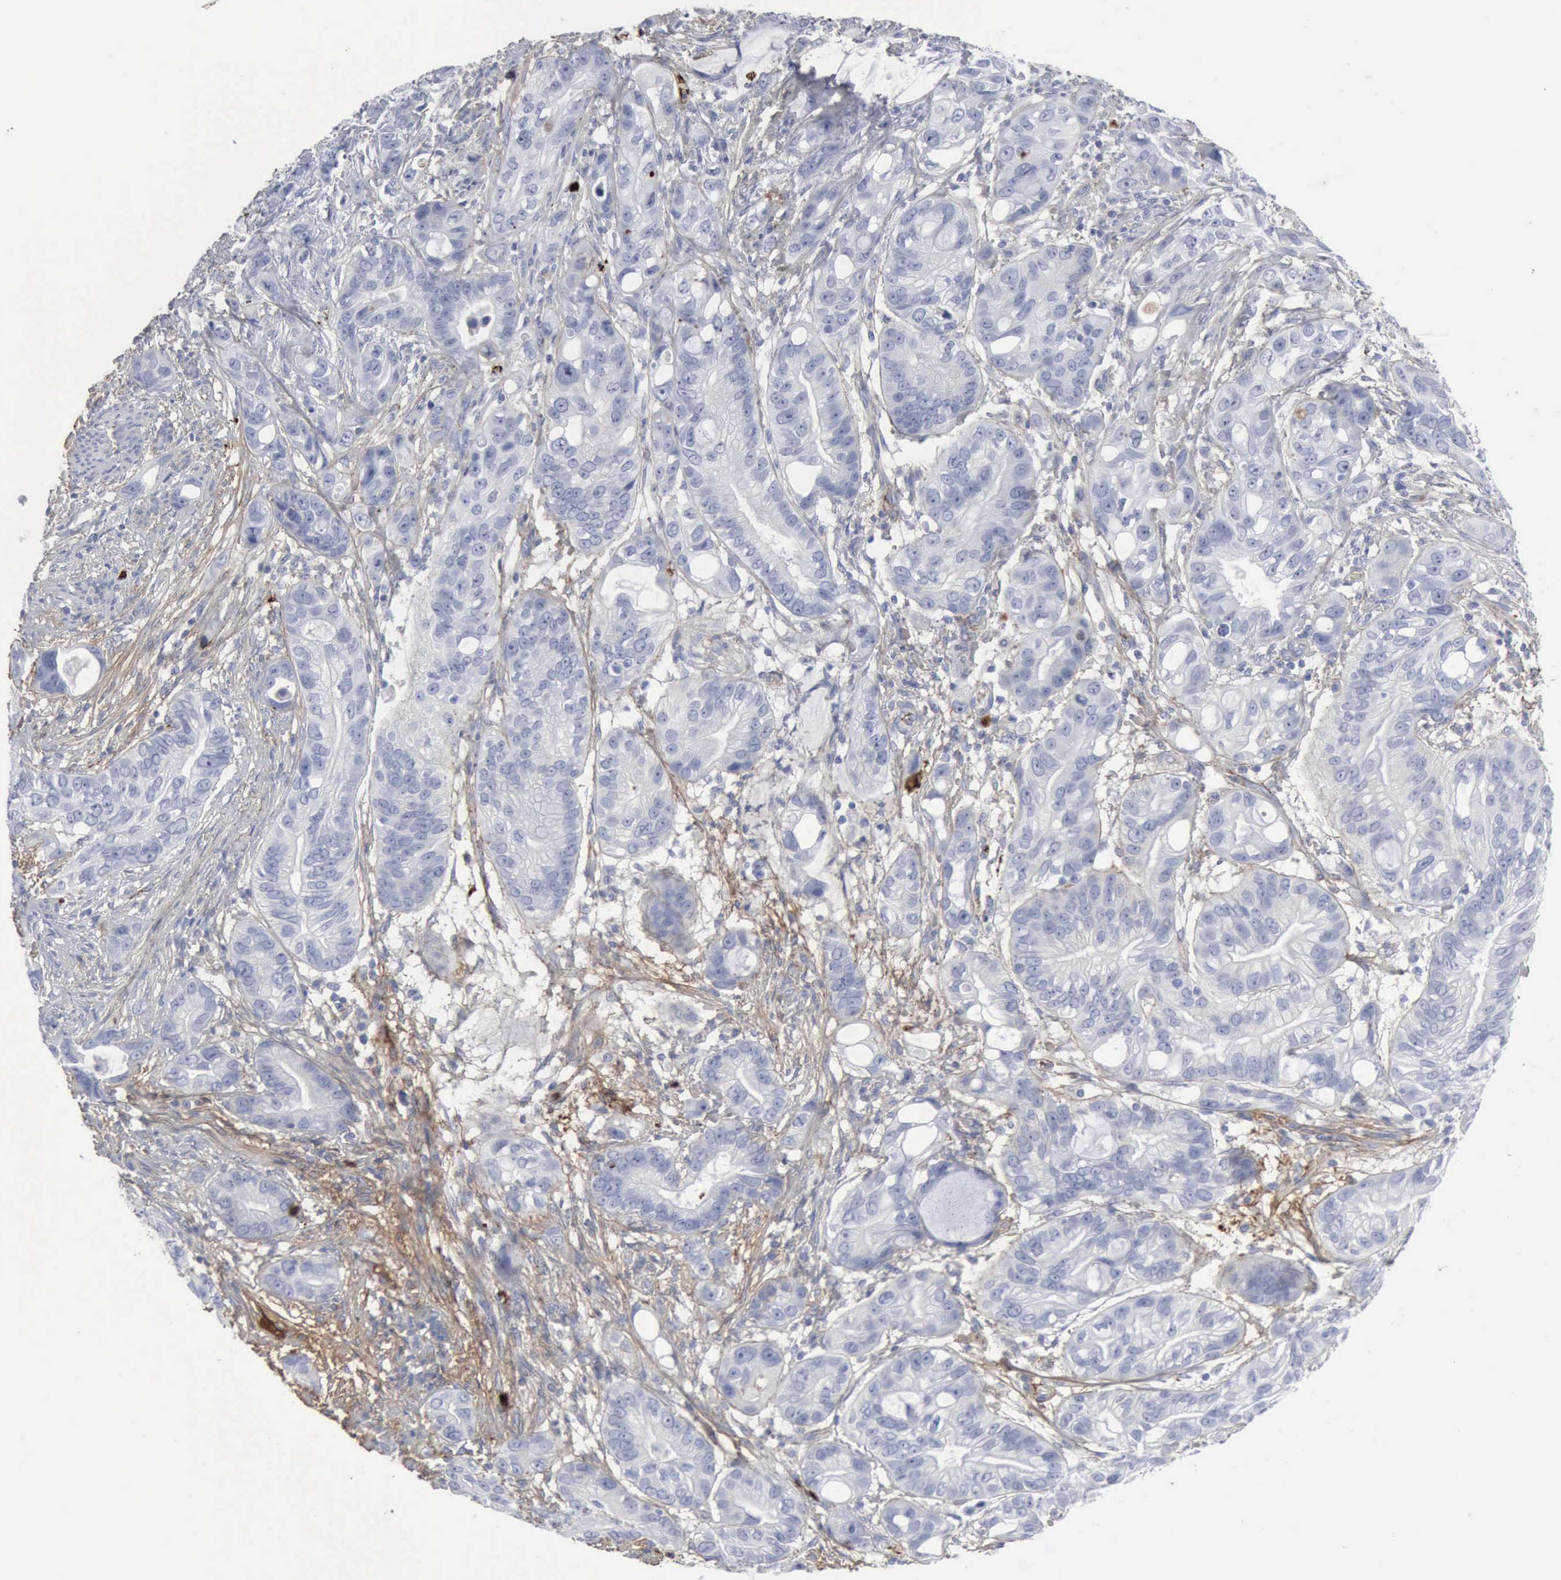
{"staining": {"intensity": "negative", "quantity": "none", "location": "none"}, "tissue": "stomach cancer", "cell_type": "Tumor cells", "image_type": "cancer", "snomed": [{"axis": "morphology", "description": "Adenocarcinoma, NOS"}, {"axis": "topography", "description": "Stomach, upper"}], "caption": "This is an immunohistochemistry histopathology image of adenocarcinoma (stomach). There is no positivity in tumor cells.", "gene": "C4BPA", "patient": {"sex": "male", "age": 47}}